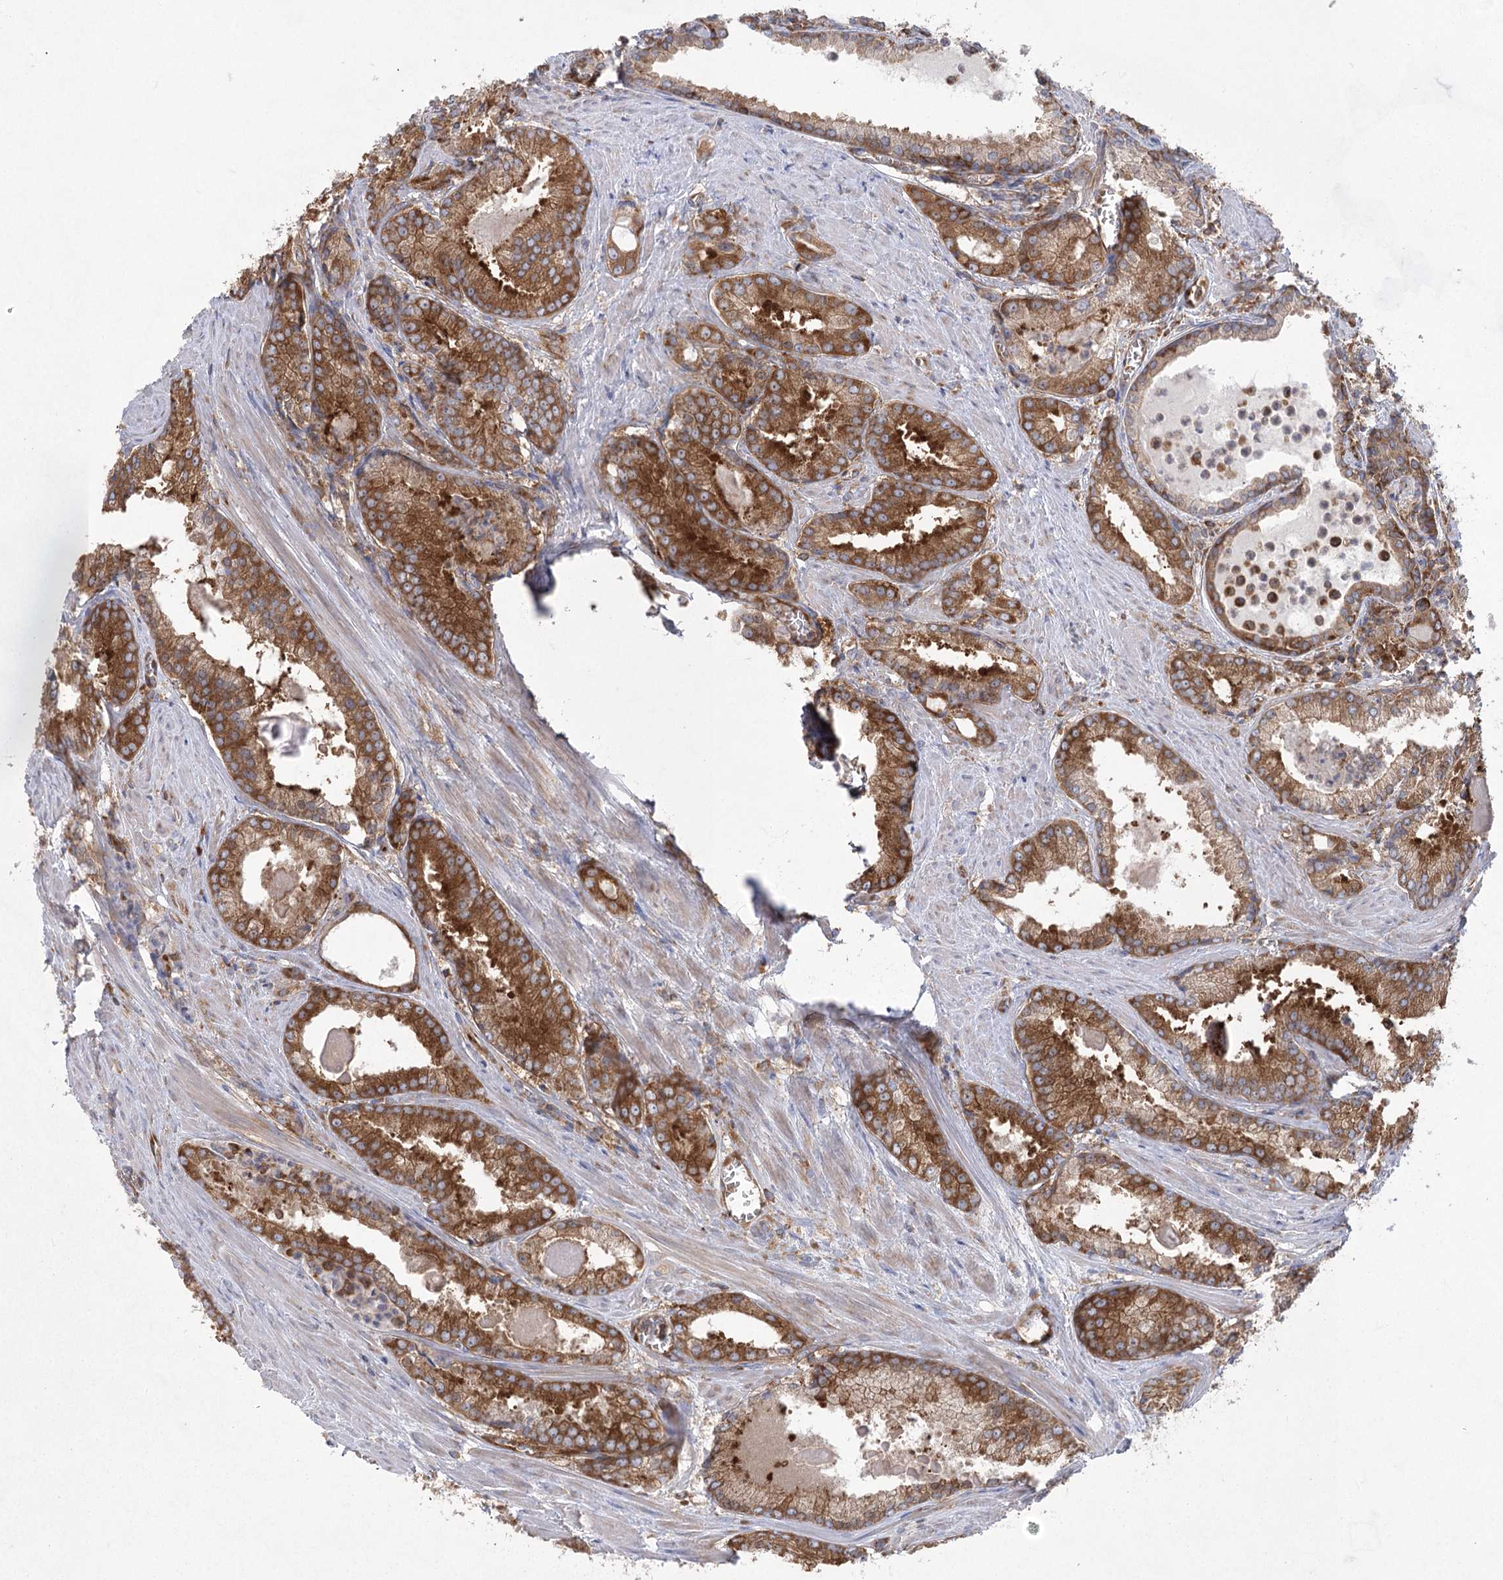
{"staining": {"intensity": "strong", "quantity": ">75%", "location": "cytoplasmic/membranous"}, "tissue": "prostate cancer", "cell_type": "Tumor cells", "image_type": "cancer", "snomed": [{"axis": "morphology", "description": "Adenocarcinoma, Low grade"}, {"axis": "topography", "description": "Prostate"}], "caption": "Strong cytoplasmic/membranous protein positivity is appreciated in about >75% of tumor cells in prostate cancer (adenocarcinoma (low-grade)). (IHC, brightfield microscopy, high magnification).", "gene": "EIF3A", "patient": {"sex": "male", "age": 54}}